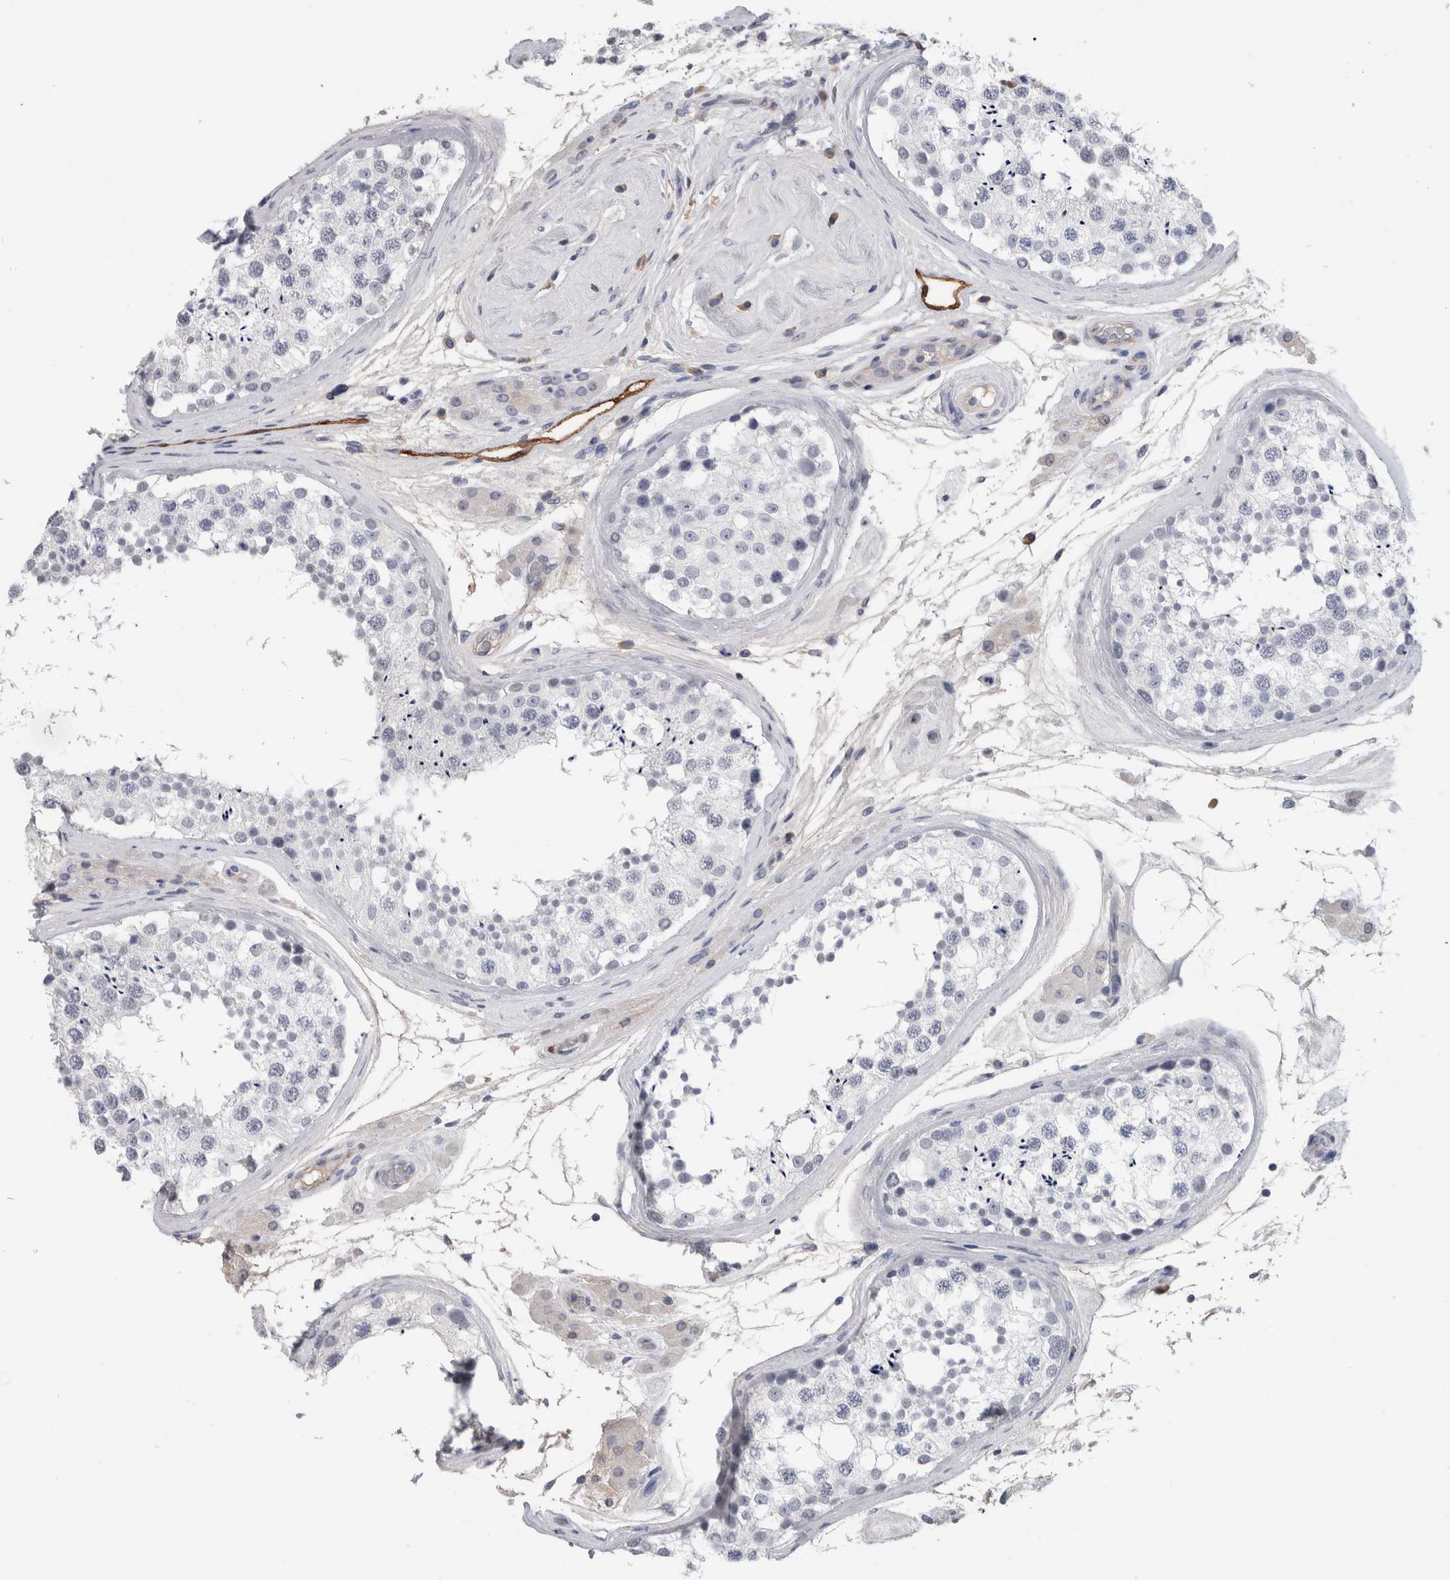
{"staining": {"intensity": "negative", "quantity": "none", "location": "none"}, "tissue": "testis", "cell_type": "Cells in seminiferous ducts", "image_type": "normal", "snomed": [{"axis": "morphology", "description": "Normal tissue, NOS"}, {"axis": "topography", "description": "Testis"}], "caption": "Photomicrograph shows no protein staining in cells in seminiferous ducts of unremarkable testis.", "gene": "FABP4", "patient": {"sex": "male", "age": 46}}